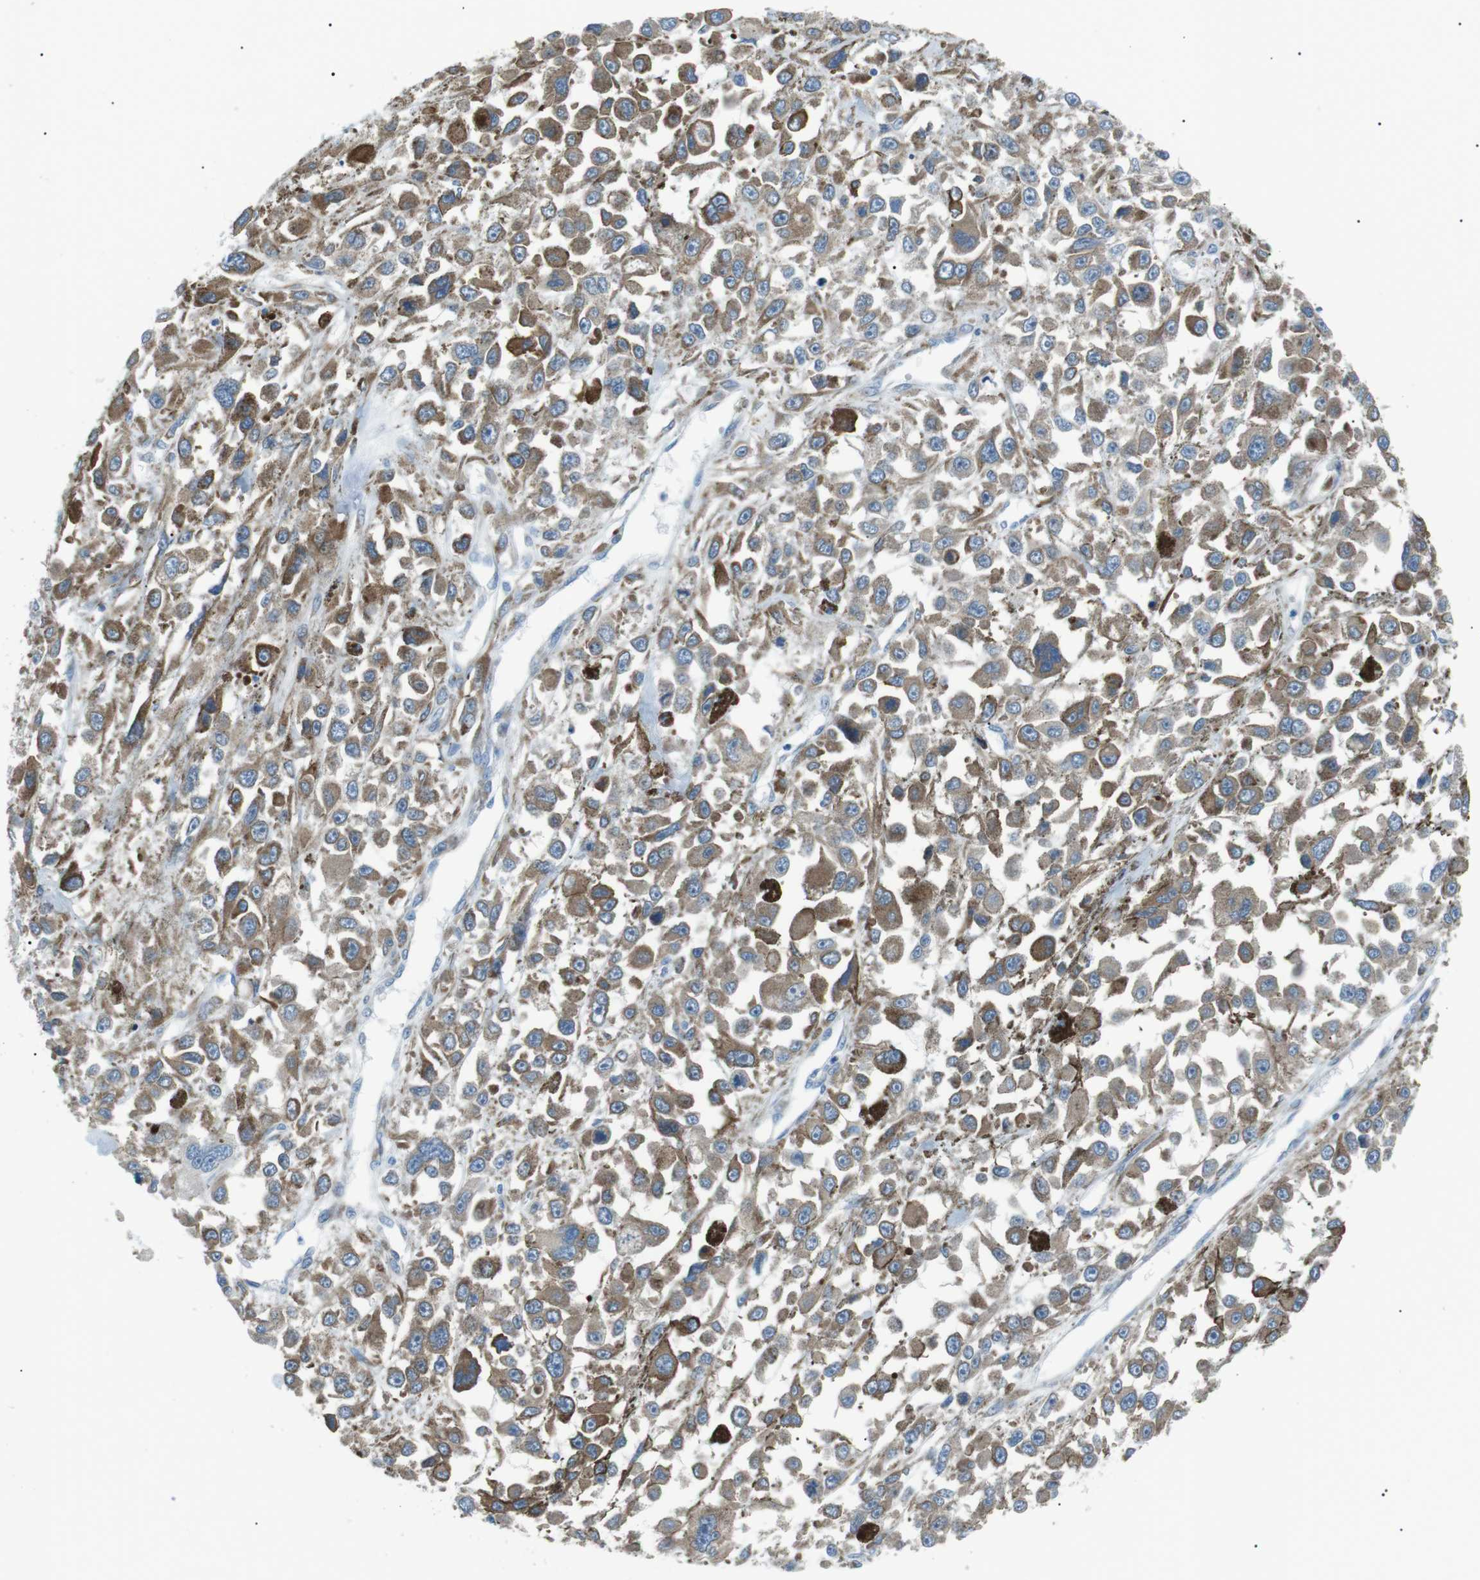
{"staining": {"intensity": "moderate", "quantity": ">75%", "location": "cytoplasmic/membranous"}, "tissue": "melanoma", "cell_type": "Tumor cells", "image_type": "cancer", "snomed": [{"axis": "morphology", "description": "Malignant melanoma, Metastatic site"}, {"axis": "topography", "description": "Lymph node"}], "caption": "Tumor cells exhibit medium levels of moderate cytoplasmic/membranous expression in approximately >75% of cells in human malignant melanoma (metastatic site). Nuclei are stained in blue.", "gene": "MTARC2", "patient": {"sex": "male", "age": 59}}